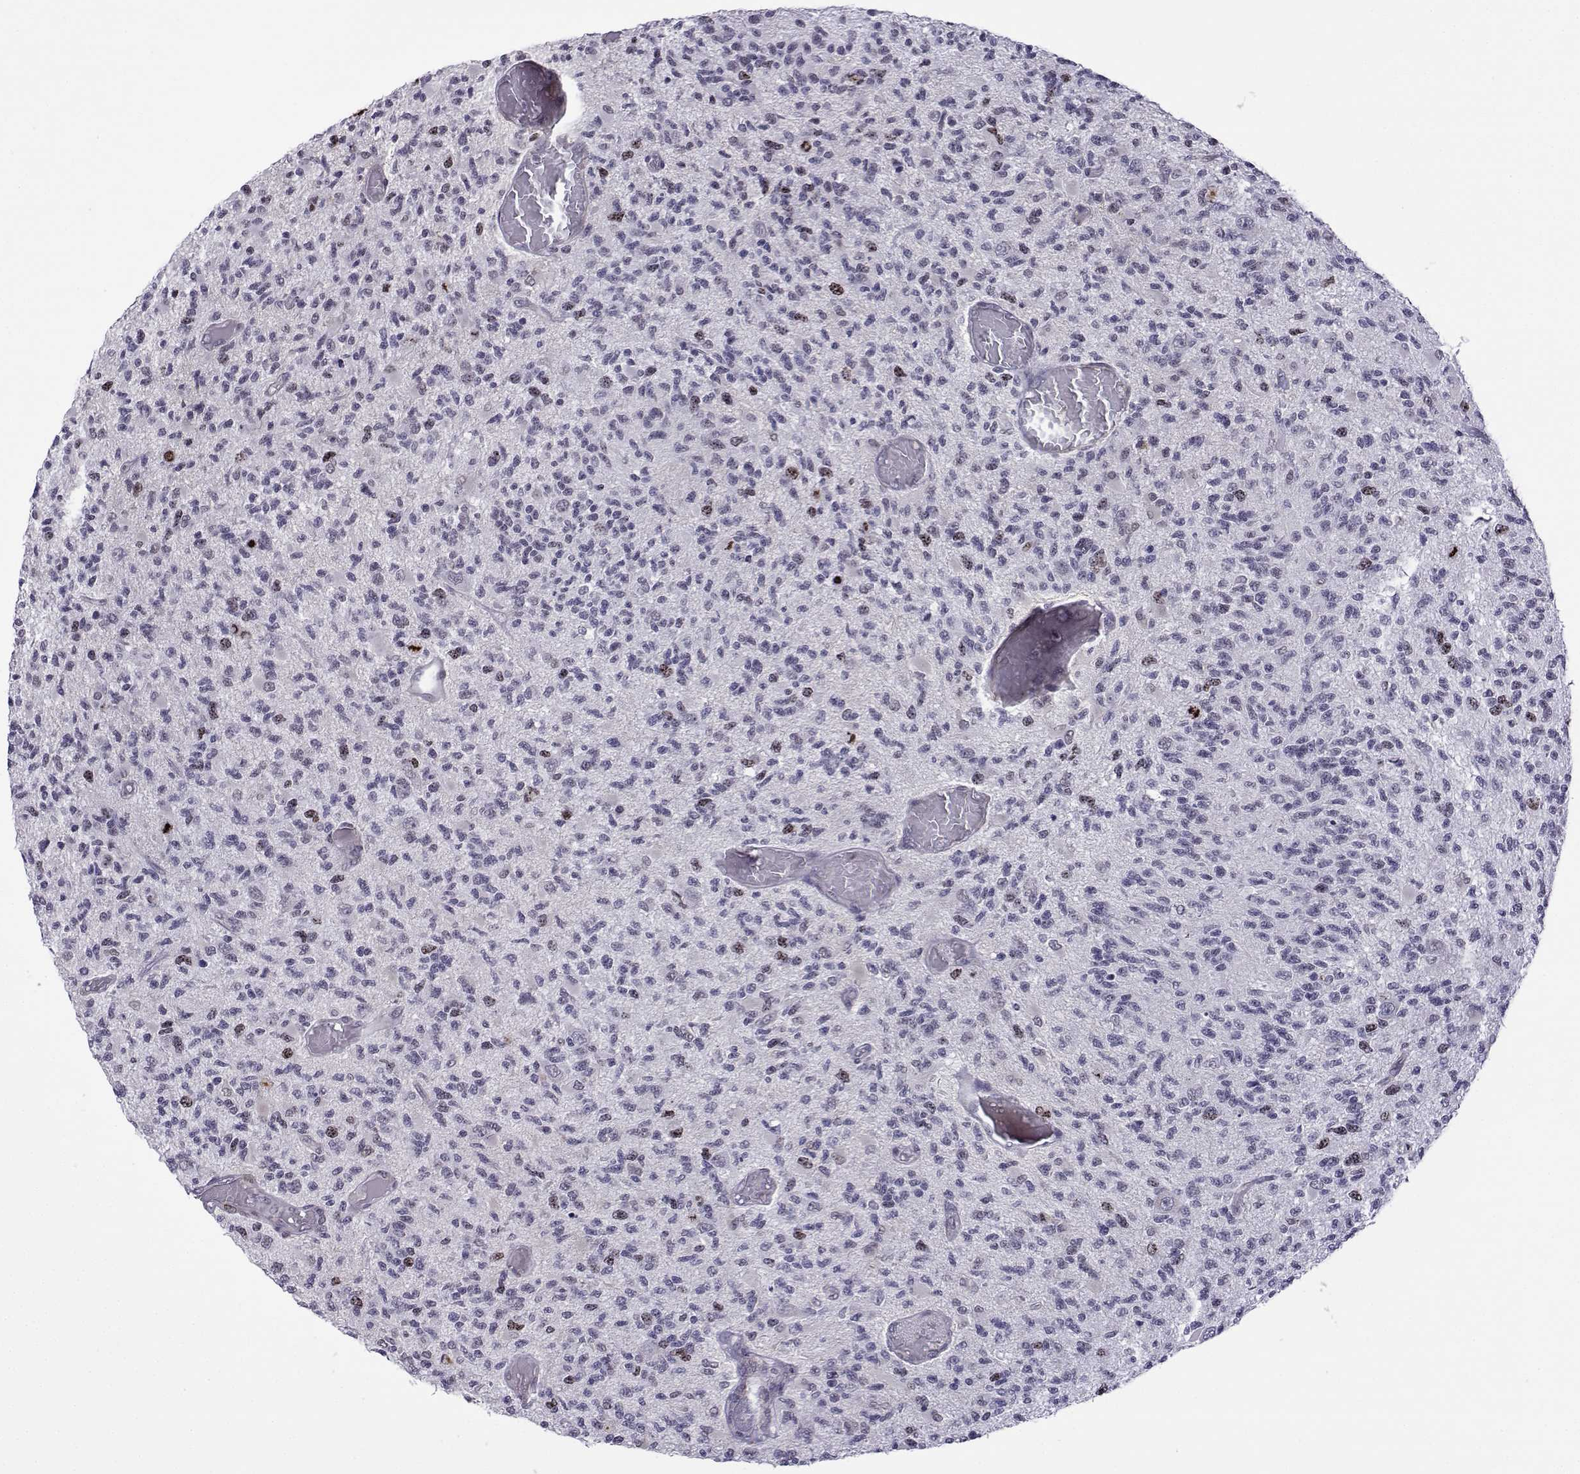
{"staining": {"intensity": "moderate", "quantity": "<25%", "location": "cytoplasmic/membranous,nuclear"}, "tissue": "glioma", "cell_type": "Tumor cells", "image_type": "cancer", "snomed": [{"axis": "morphology", "description": "Glioma, malignant, High grade"}, {"axis": "topography", "description": "Brain"}], "caption": "Immunohistochemical staining of high-grade glioma (malignant) displays low levels of moderate cytoplasmic/membranous and nuclear expression in about <25% of tumor cells.", "gene": "INCENP", "patient": {"sex": "female", "age": 63}}